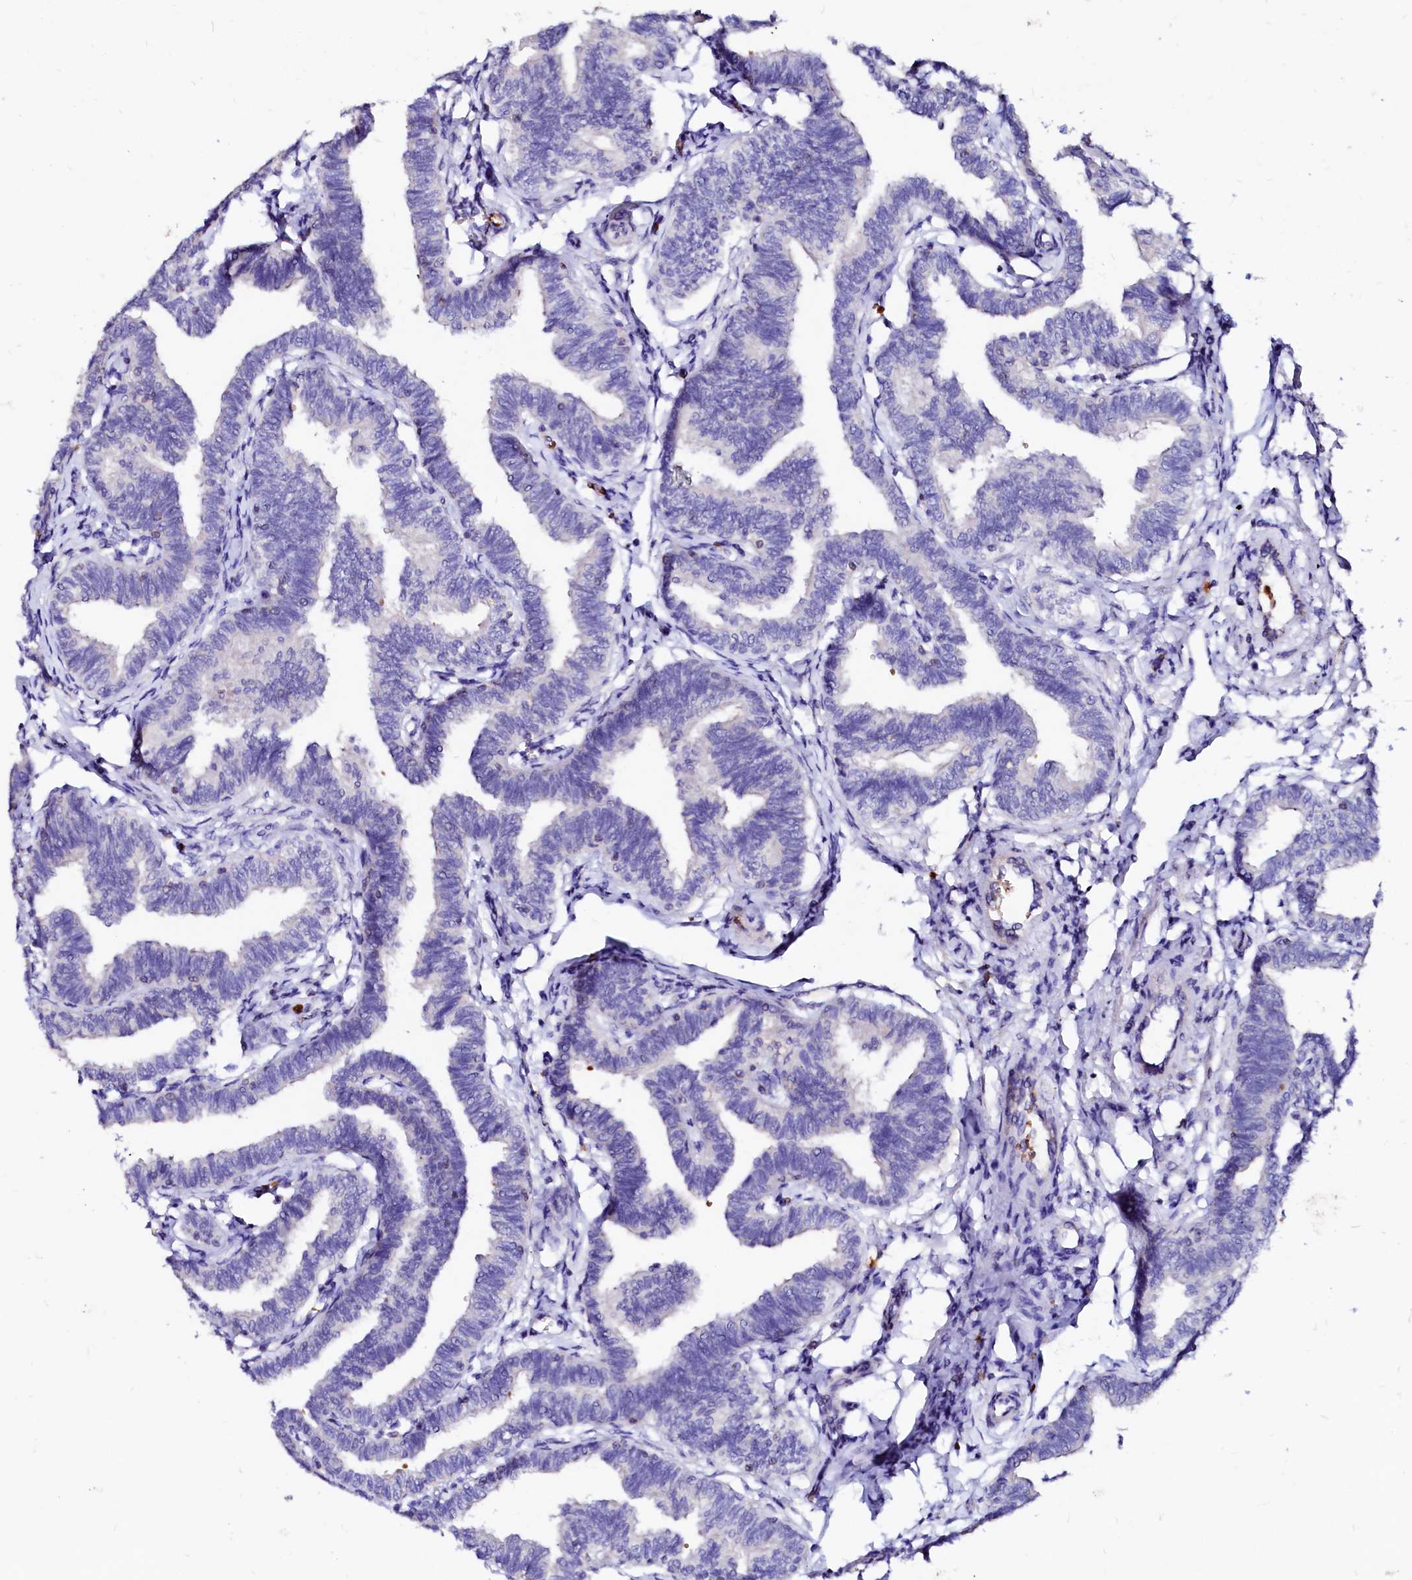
{"staining": {"intensity": "negative", "quantity": "none", "location": "none"}, "tissue": "fallopian tube", "cell_type": "Glandular cells", "image_type": "normal", "snomed": [{"axis": "morphology", "description": "Normal tissue, NOS"}, {"axis": "topography", "description": "Fallopian tube"}, {"axis": "topography", "description": "Ovary"}], "caption": "Protein analysis of benign fallopian tube displays no significant positivity in glandular cells. Brightfield microscopy of IHC stained with DAB (brown) and hematoxylin (blue), captured at high magnification.", "gene": "RAB27A", "patient": {"sex": "female", "age": 23}}